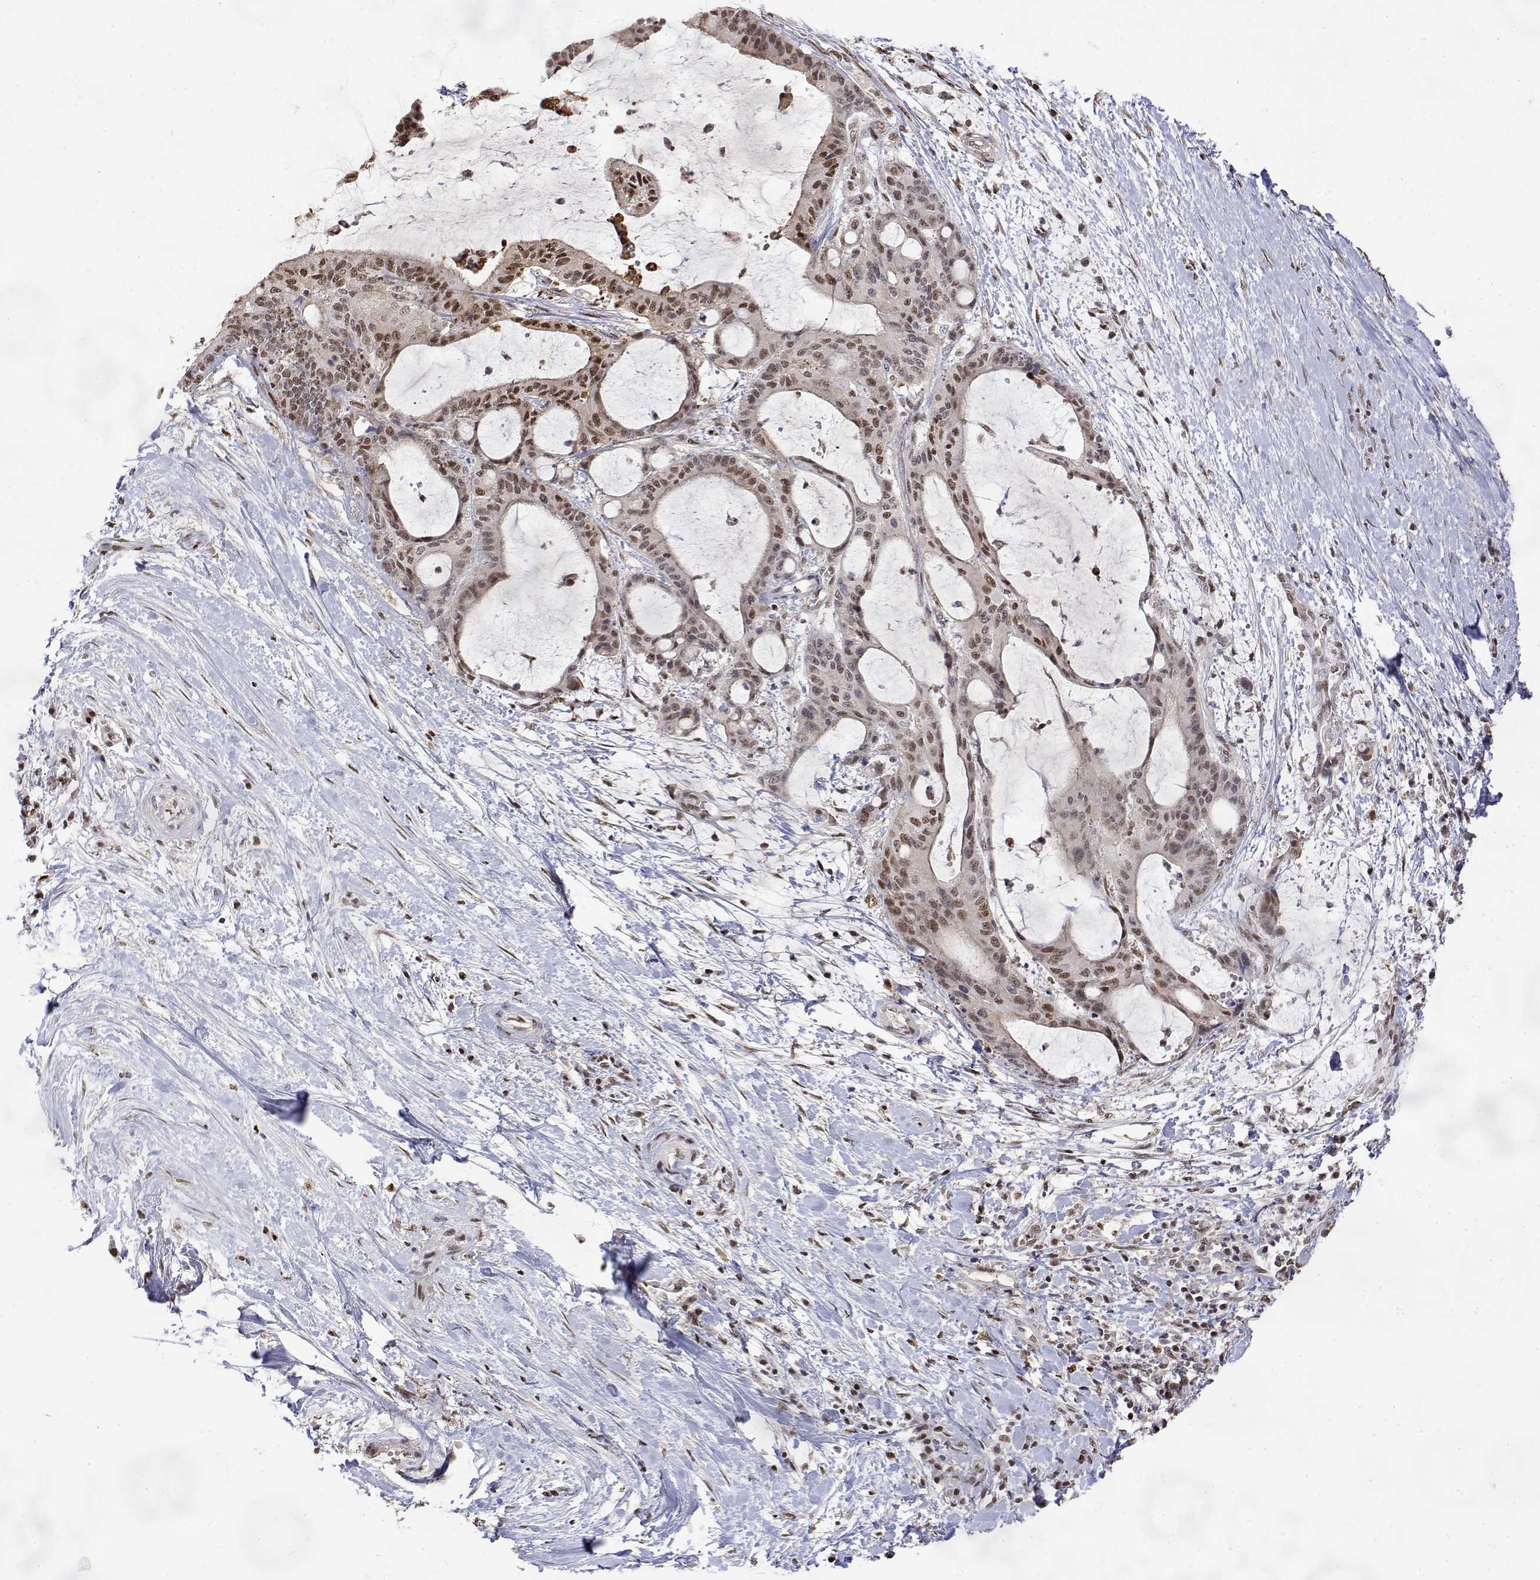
{"staining": {"intensity": "moderate", "quantity": ">75%", "location": "nuclear"}, "tissue": "liver cancer", "cell_type": "Tumor cells", "image_type": "cancer", "snomed": [{"axis": "morphology", "description": "Cholangiocarcinoma"}, {"axis": "topography", "description": "Liver"}], "caption": "Immunohistochemistry micrograph of neoplastic tissue: human liver cancer (cholangiocarcinoma) stained using IHC reveals medium levels of moderate protein expression localized specifically in the nuclear of tumor cells, appearing as a nuclear brown color.", "gene": "TPI1", "patient": {"sex": "female", "age": 73}}